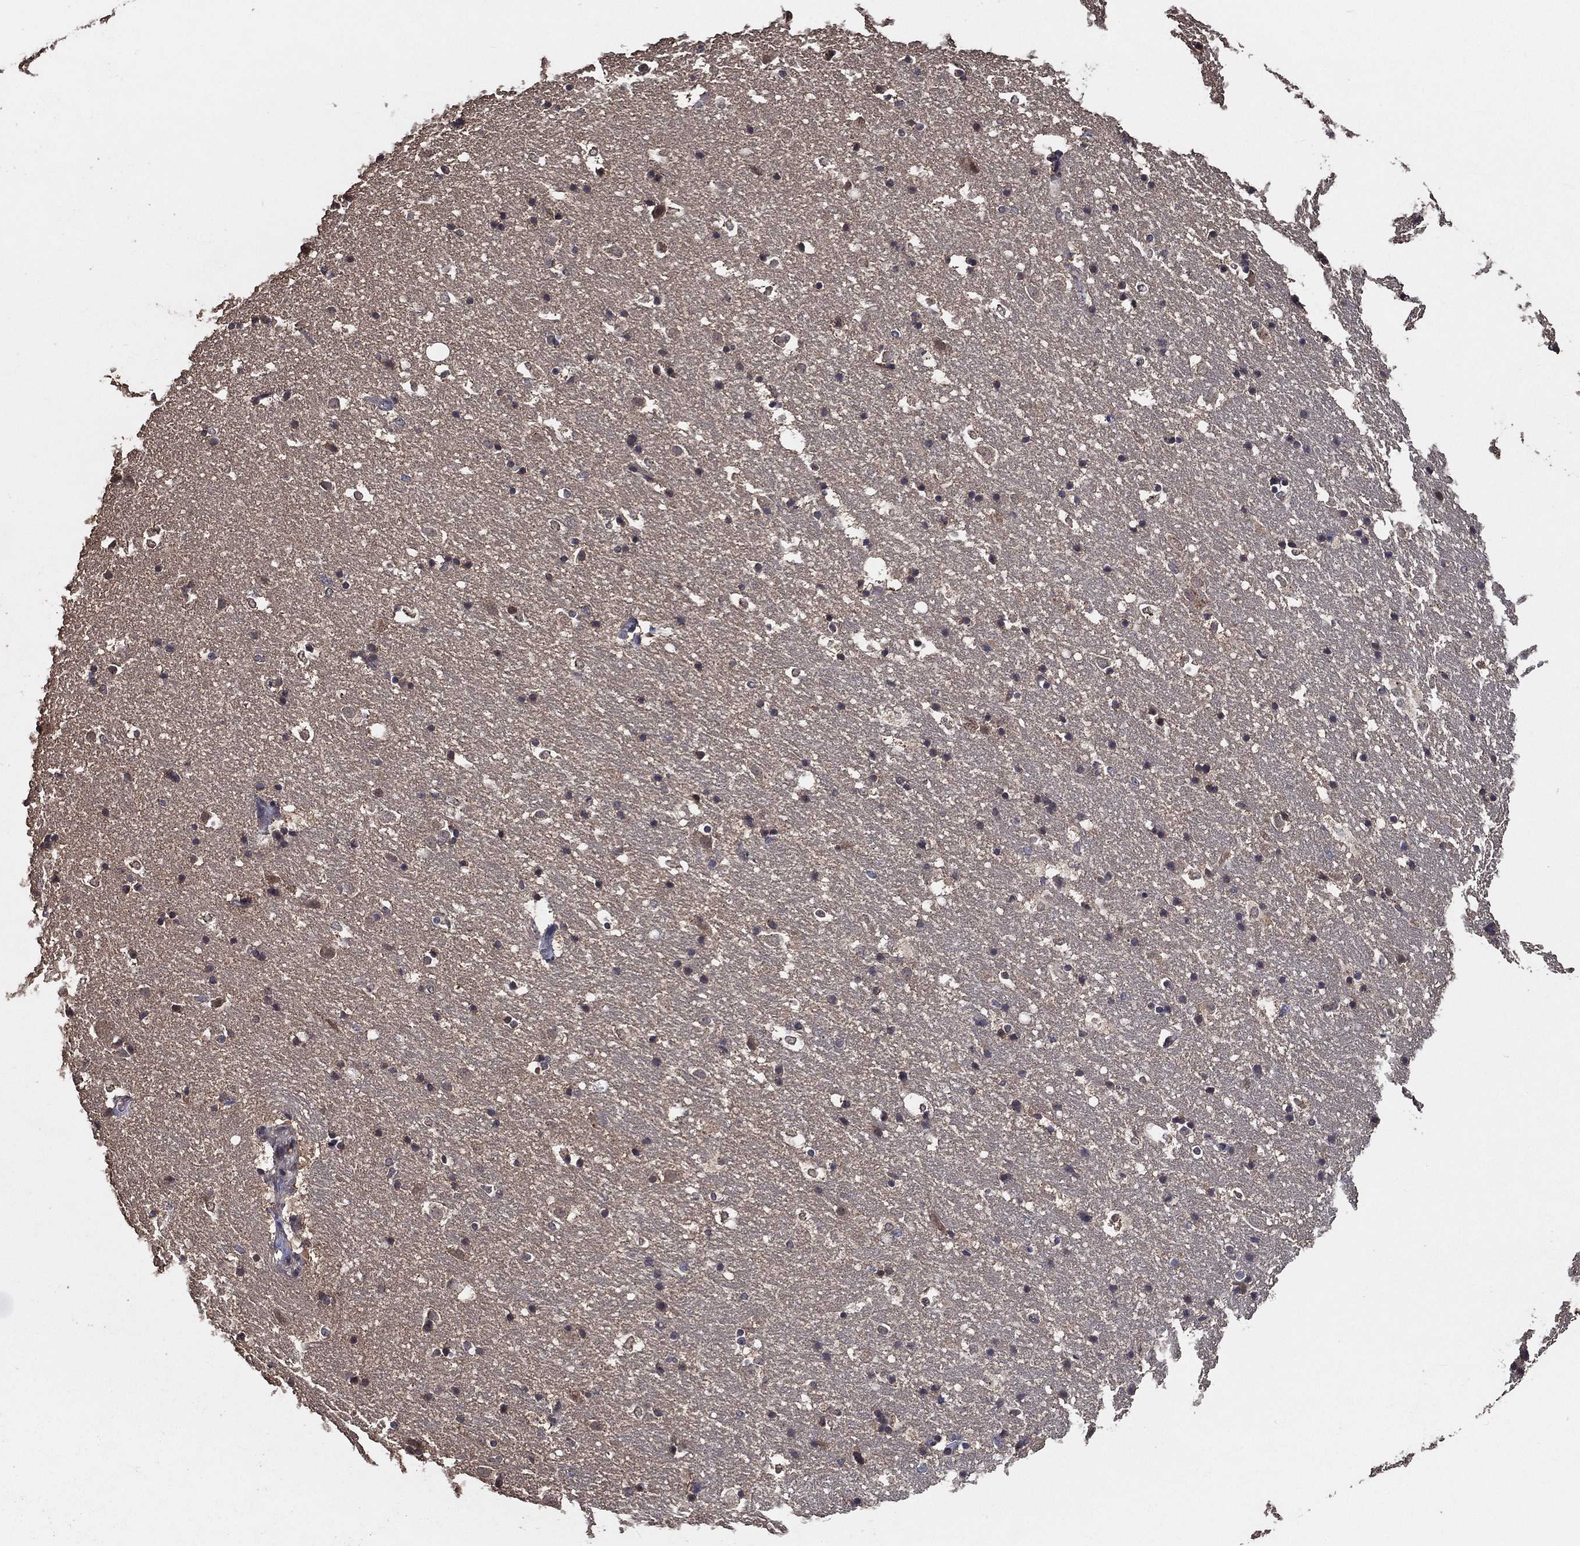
{"staining": {"intensity": "negative", "quantity": "none", "location": "none"}, "tissue": "hippocampus", "cell_type": "Glial cells", "image_type": "normal", "snomed": [{"axis": "morphology", "description": "Normal tissue, NOS"}, {"axis": "topography", "description": "Hippocampus"}], "caption": "IHC image of normal human hippocampus stained for a protein (brown), which exhibits no staining in glial cells.", "gene": "PCNT", "patient": {"sex": "male", "age": 49}}